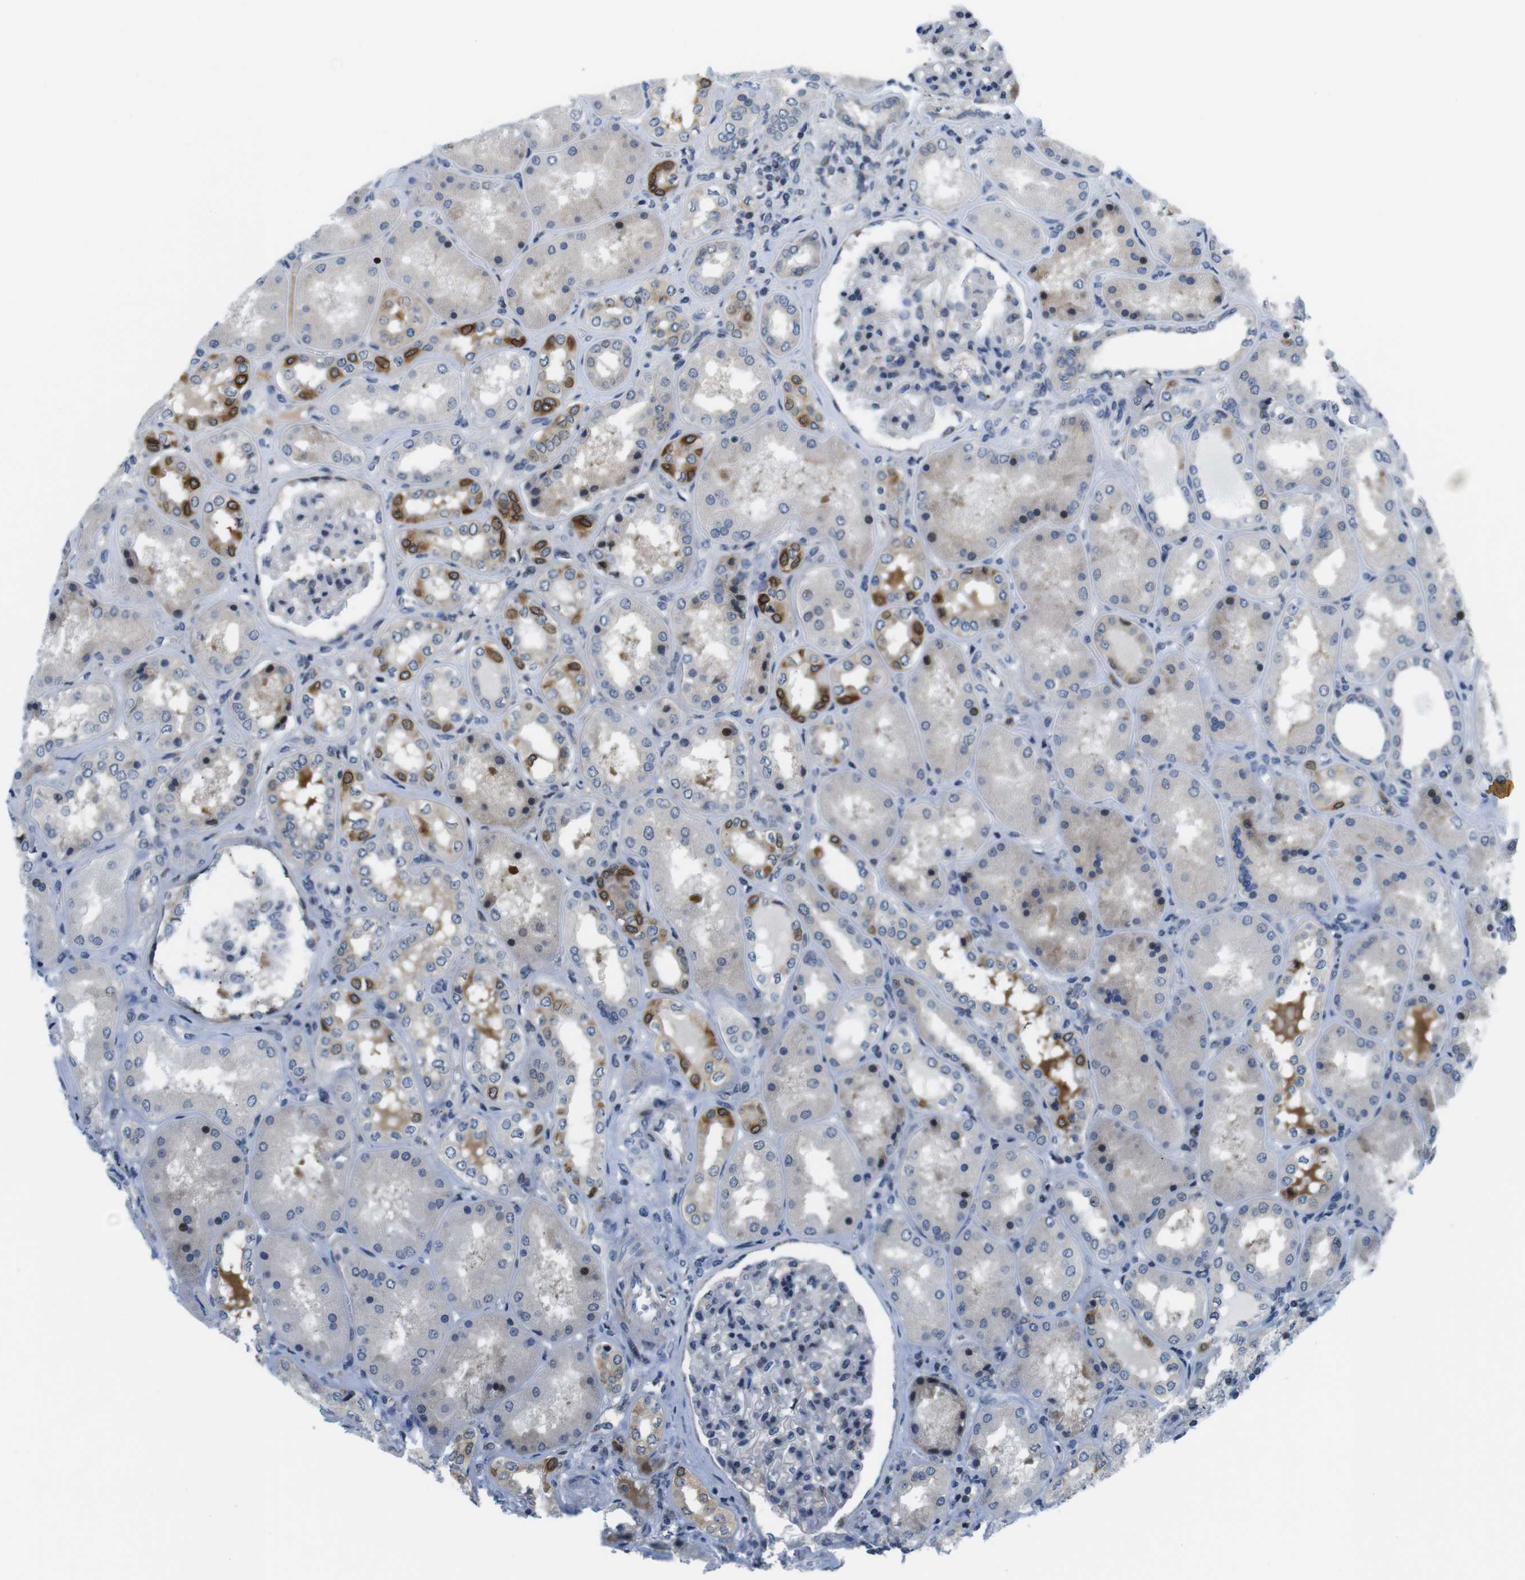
{"staining": {"intensity": "negative", "quantity": "none", "location": "none"}, "tissue": "kidney", "cell_type": "Cells in glomeruli", "image_type": "normal", "snomed": [{"axis": "morphology", "description": "Normal tissue, NOS"}, {"axis": "topography", "description": "Kidney"}], "caption": "Image shows no protein expression in cells in glomeruli of unremarkable kidney. The staining is performed using DAB brown chromogen with nuclei counter-stained in using hematoxylin.", "gene": "ZDHHC3", "patient": {"sex": "female", "age": 56}}